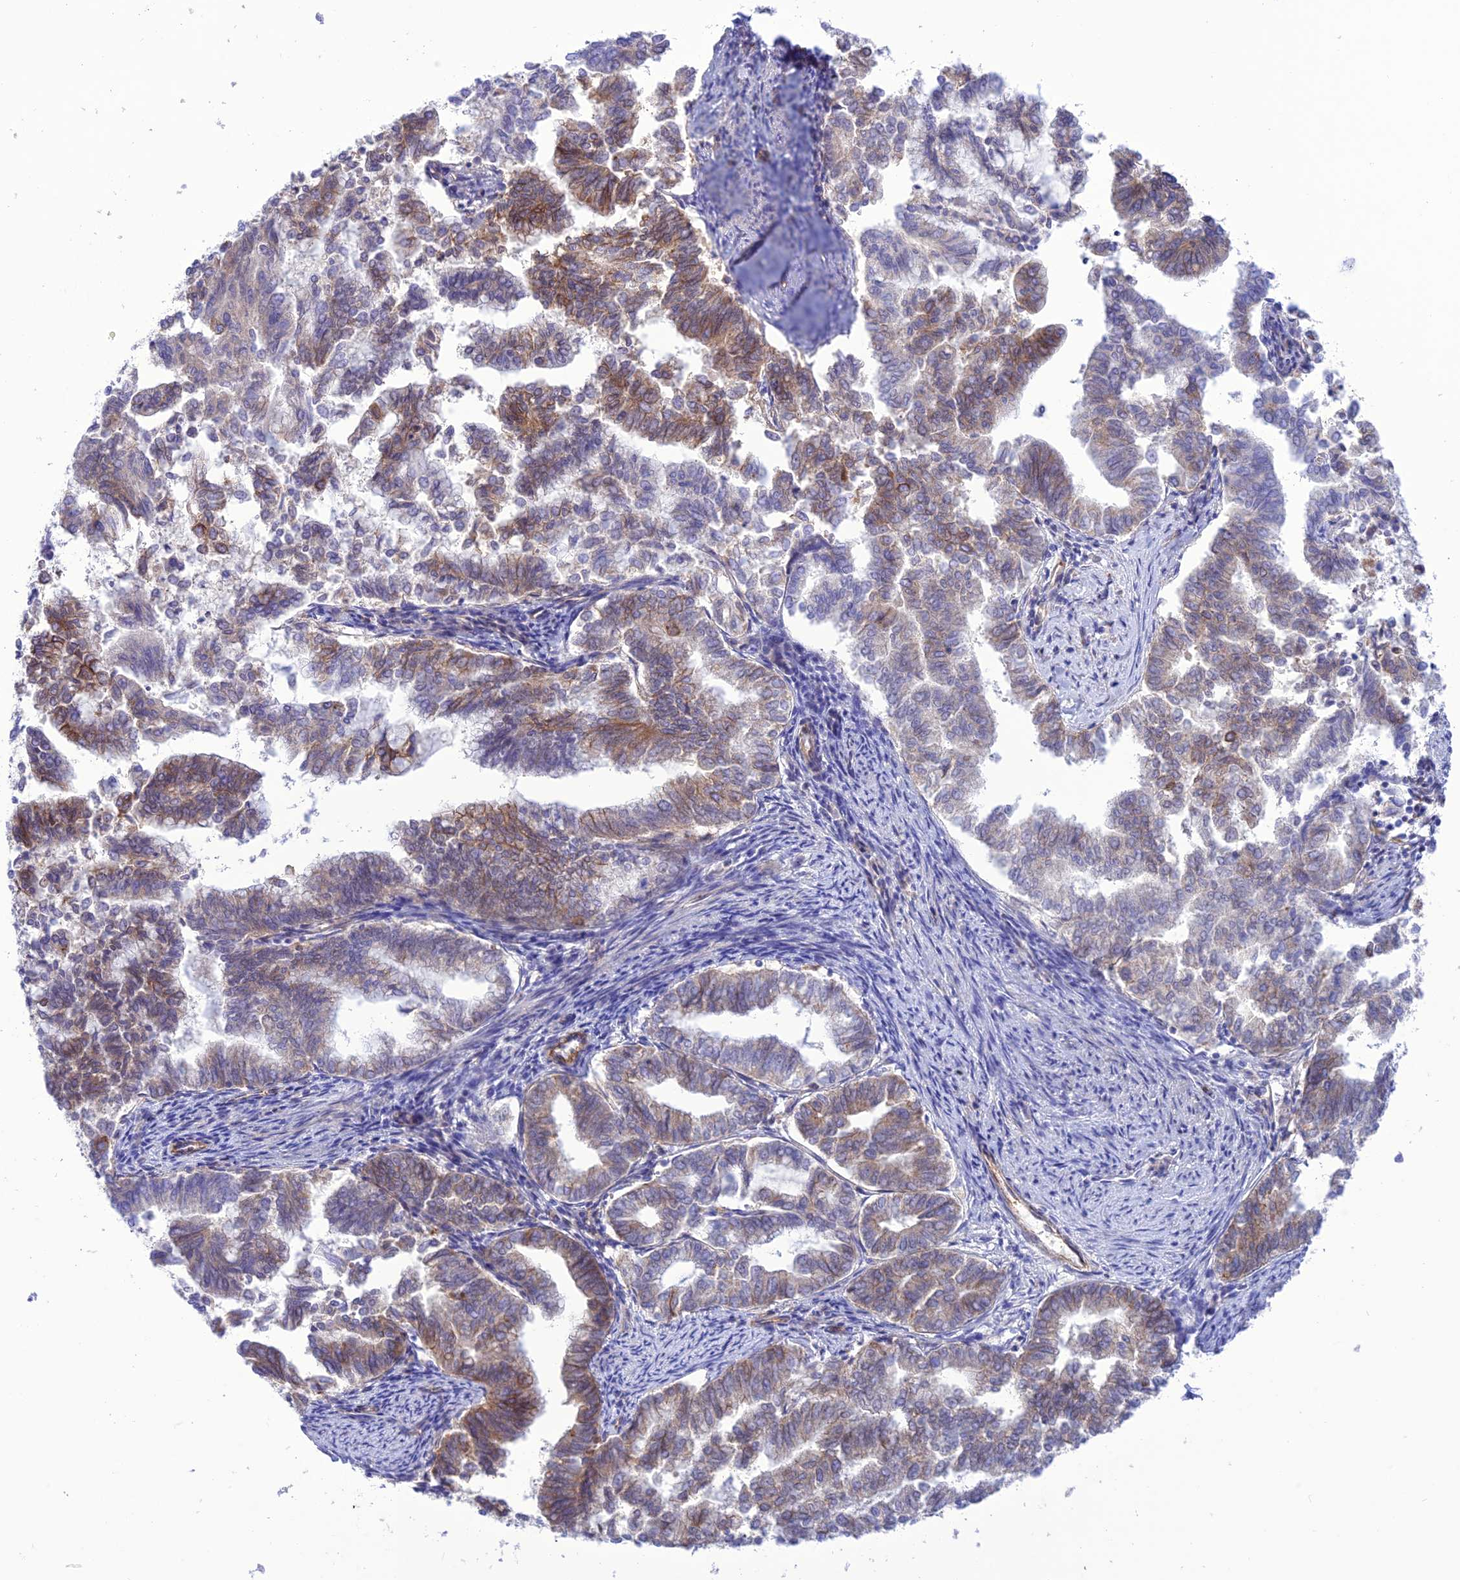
{"staining": {"intensity": "weak", "quantity": "<25%", "location": "cytoplasmic/membranous"}, "tissue": "endometrial cancer", "cell_type": "Tumor cells", "image_type": "cancer", "snomed": [{"axis": "morphology", "description": "Adenocarcinoma, NOS"}, {"axis": "topography", "description": "Endometrium"}], "caption": "Immunohistochemistry (IHC) photomicrograph of endometrial cancer (adenocarcinoma) stained for a protein (brown), which exhibits no expression in tumor cells.", "gene": "CHSY3", "patient": {"sex": "female", "age": 79}}